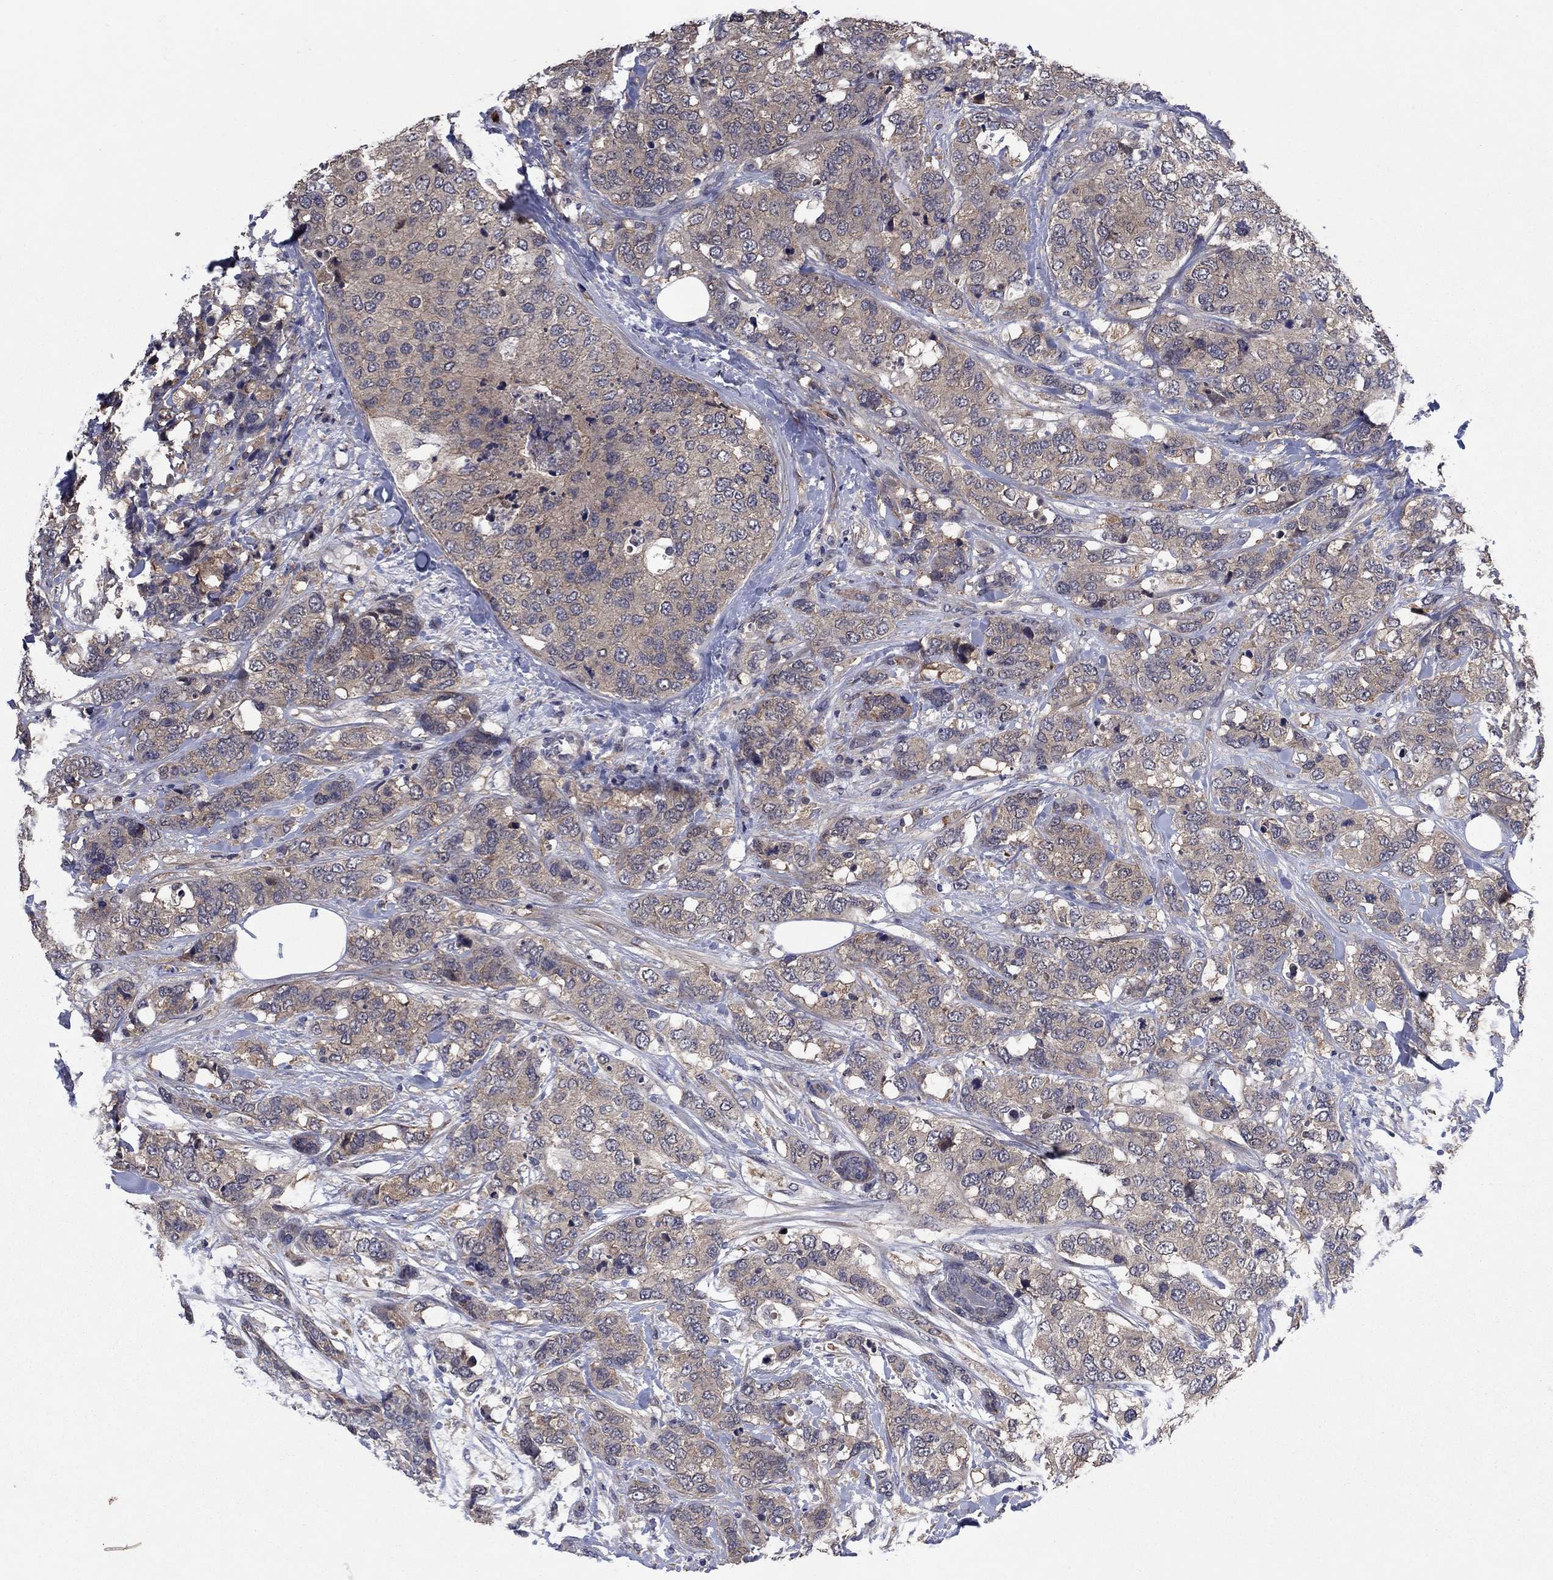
{"staining": {"intensity": "weak", "quantity": "25%-75%", "location": "cytoplasmic/membranous"}, "tissue": "breast cancer", "cell_type": "Tumor cells", "image_type": "cancer", "snomed": [{"axis": "morphology", "description": "Lobular carcinoma"}, {"axis": "topography", "description": "Breast"}], "caption": "Human breast cancer stained with a brown dye displays weak cytoplasmic/membranous positive positivity in about 25%-75% of tumor cells.", "gene": "MSRB1", "patient": {"sex": "female", "age": 59}}